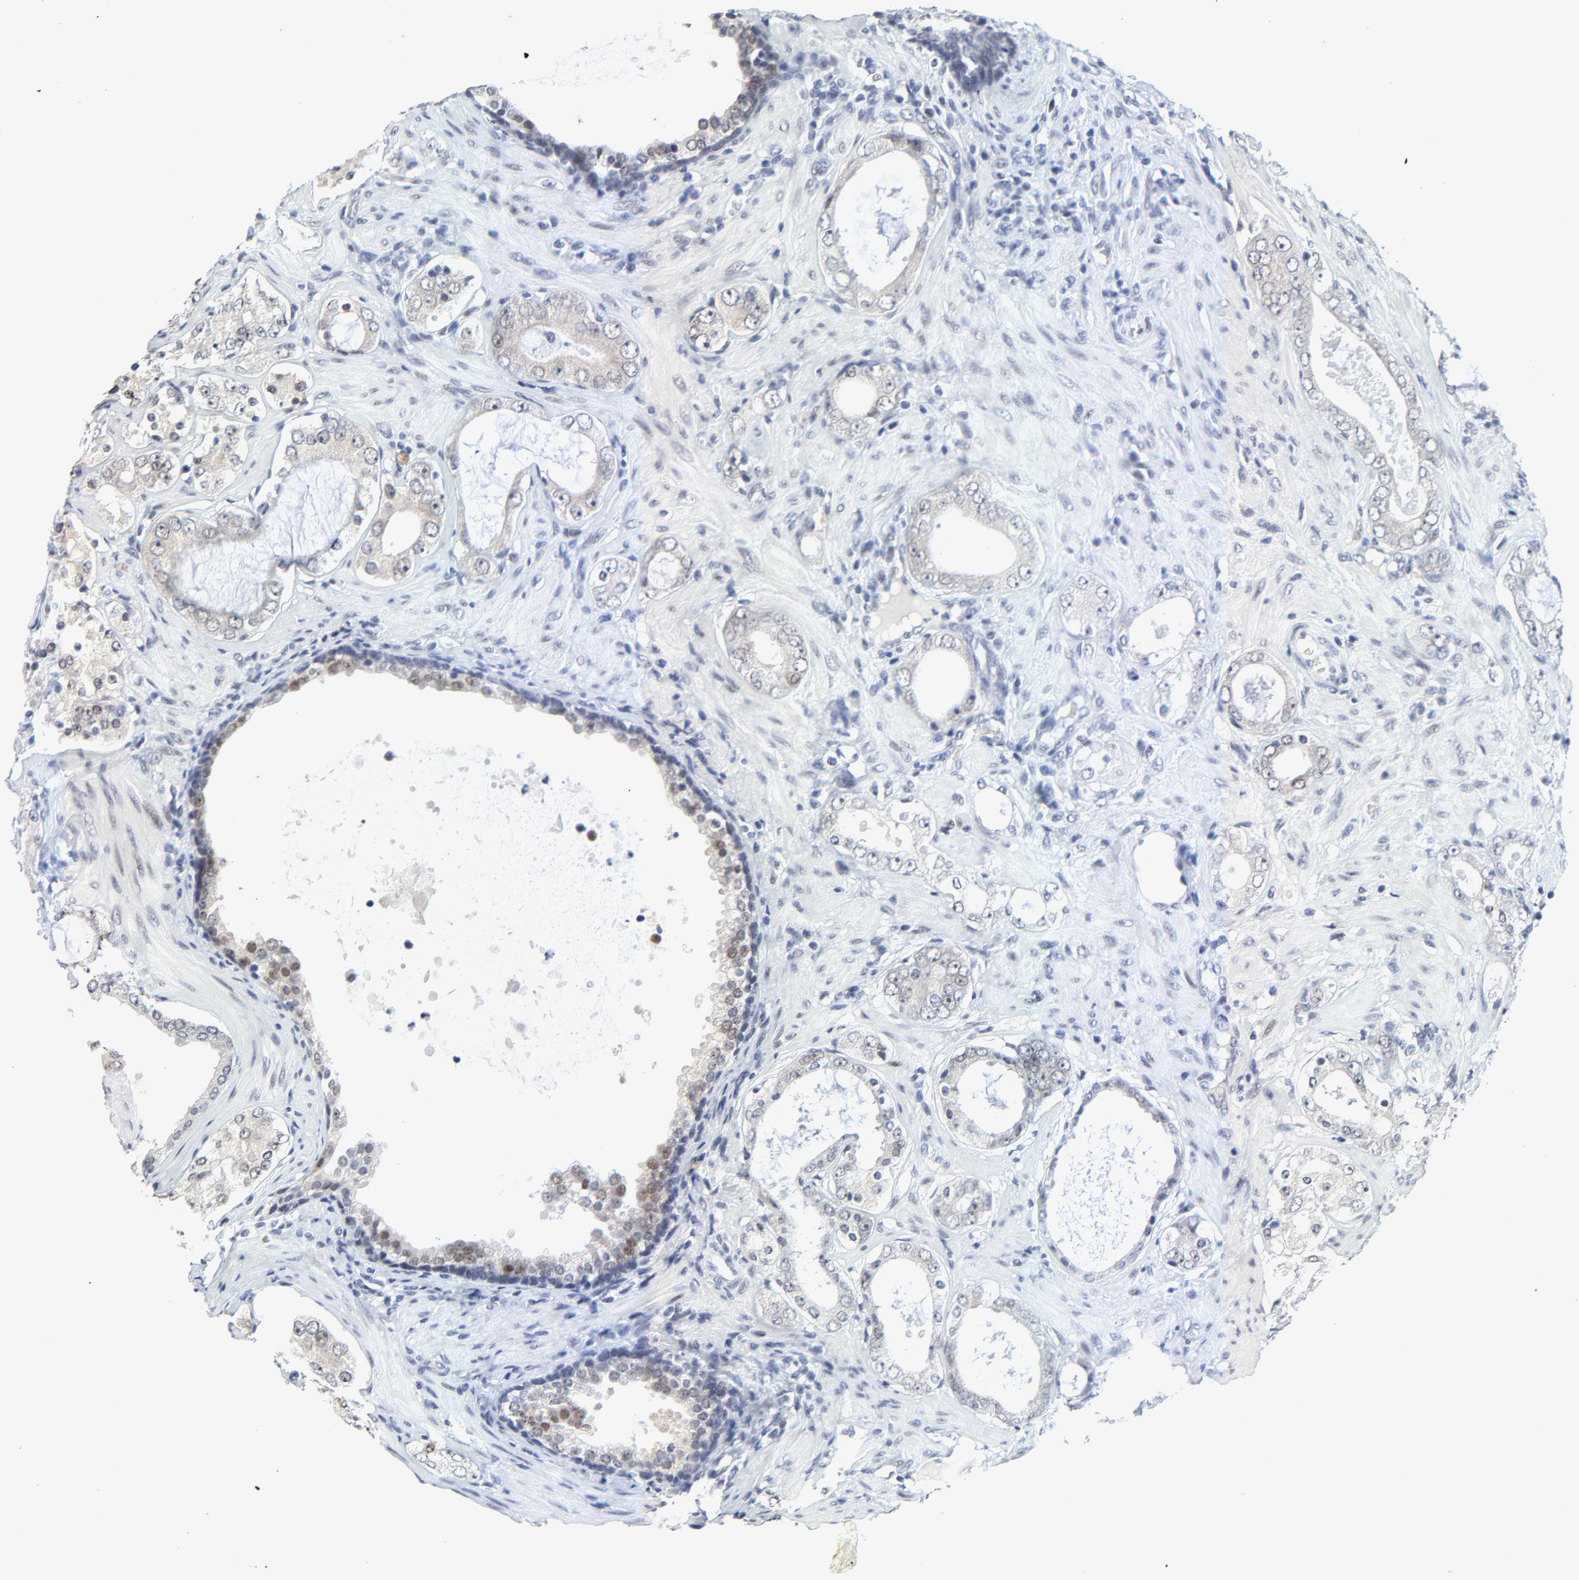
{"staining": {"intensity": "weak", "quantity": "25%-75%", "location": "cytoplasmic/membranous,nuclear"}, "tissue": "prostate cancer", "cell_type": "Tumor cells", "image_type": "cancer", "snomed": [{"axis": "morphology", "description": "Adenocarcinoma, Medium grade"}, {"axis": "topography", "description": "Prostate"}], "caption": "Immunohistochemistry (IHC) staining of prostate cancer (adenocarcinoma (medium-grade)), which displays low levels of weak cytoplasmic/membranous and nuclear positivity in about 25%-75% of tumor cells indicating weak cytoplasmic/membranous and nuclear protein staining. The staining was performed using DAB (brown) for protein detection and nuclei were counterstained in hematoxylin (blue).", "gene": "ZNF589", "patient": {"sex": "male", "age": 73}}